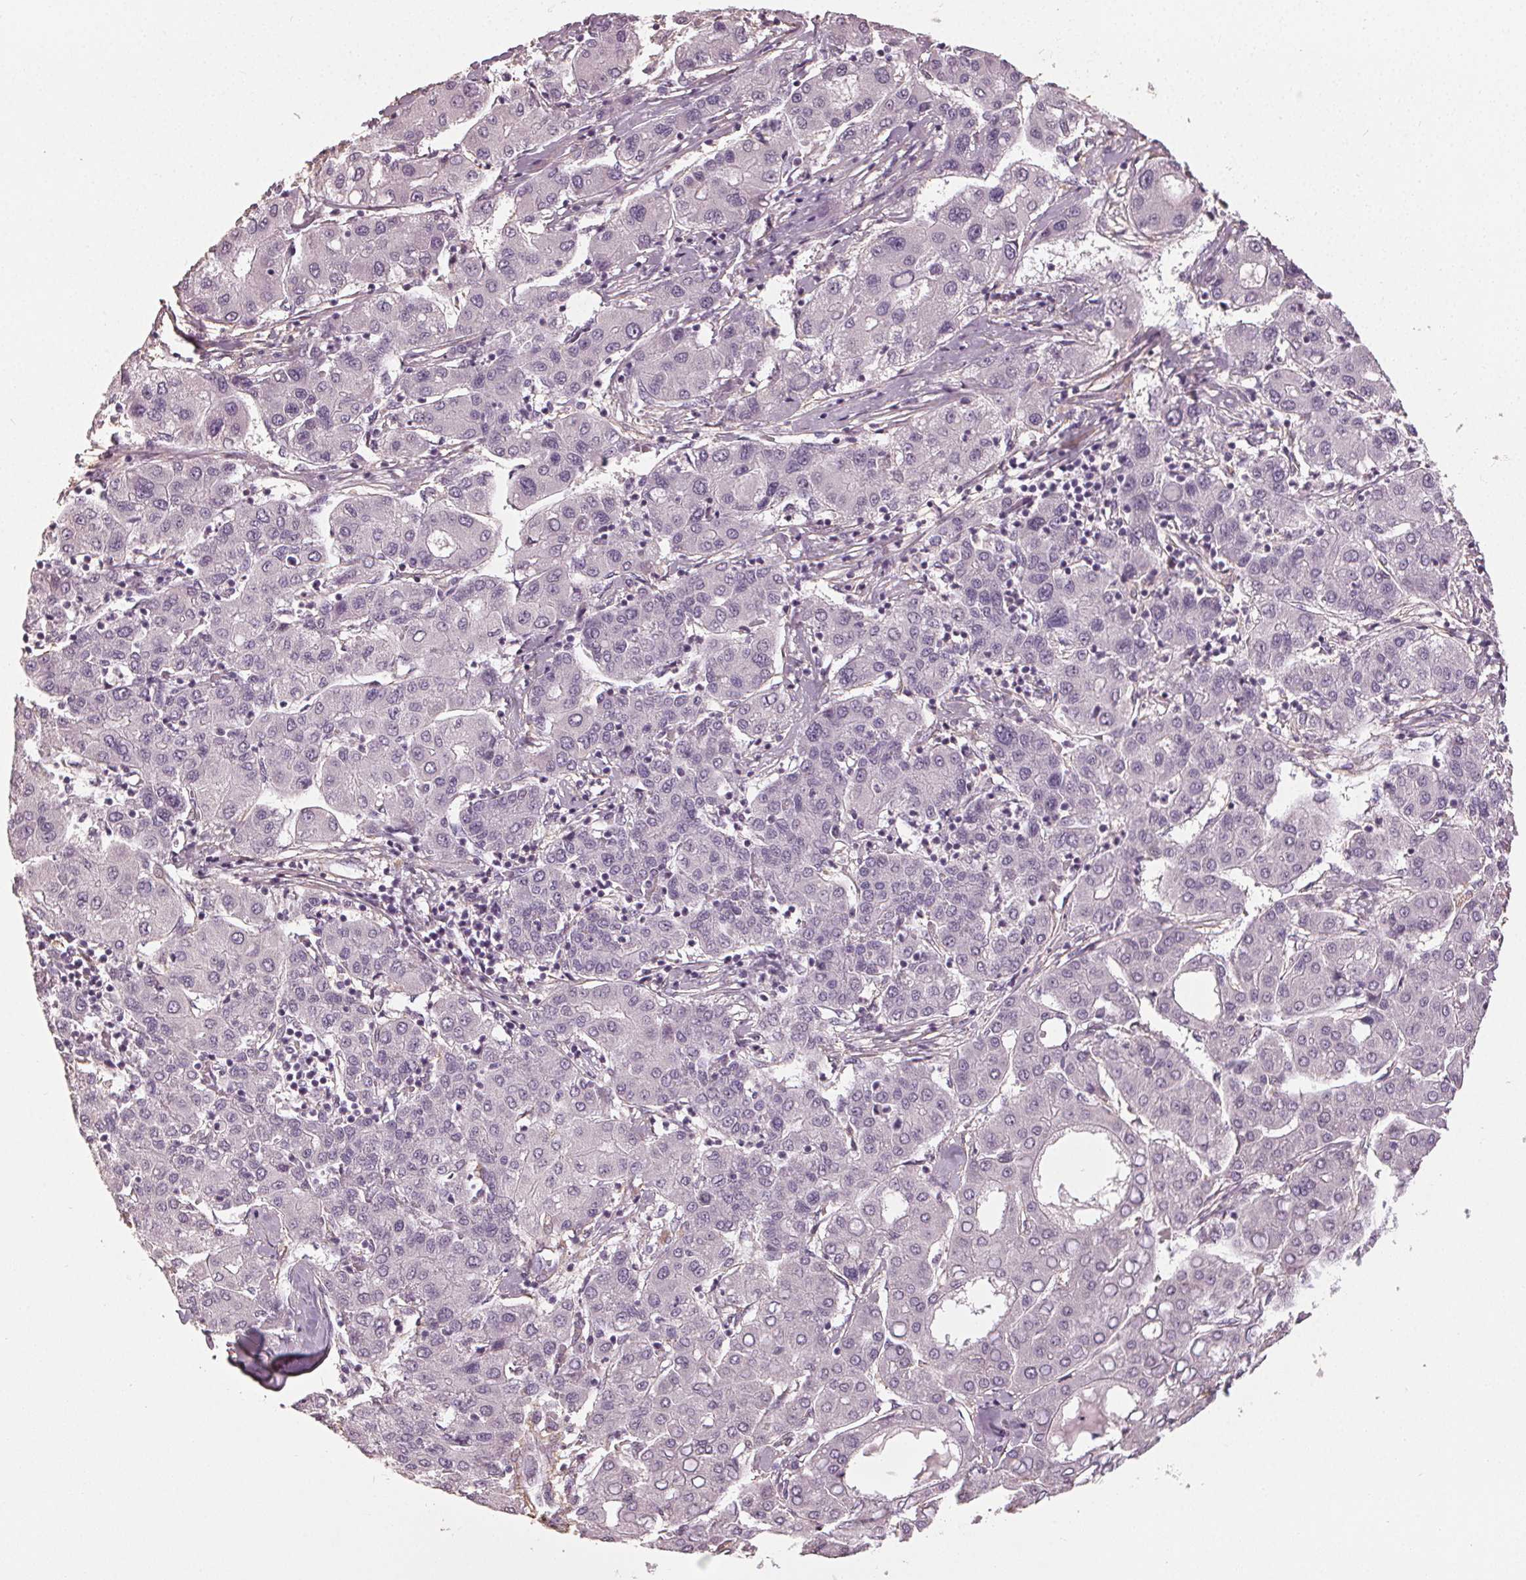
{"staining": {"intensity": "negative", "quantity": "none", "location": "none"}, "tissue": "liver cancer", "cell_type": "Tumor cells", "image_type": "cancer", "snomed": [{"axis": "morphology", "description": "Carcinoma, Hepatocellular, NOS"}, {"axis": "topography", "description": "Liver"}], "caption": "IHC histopathology image of neoplastic tissue: liver cancer stained with DAB shows no significant protein positivity in tumor cells.", "gene": "PKP1", "patient": {"sex": "male", "age": 65}}